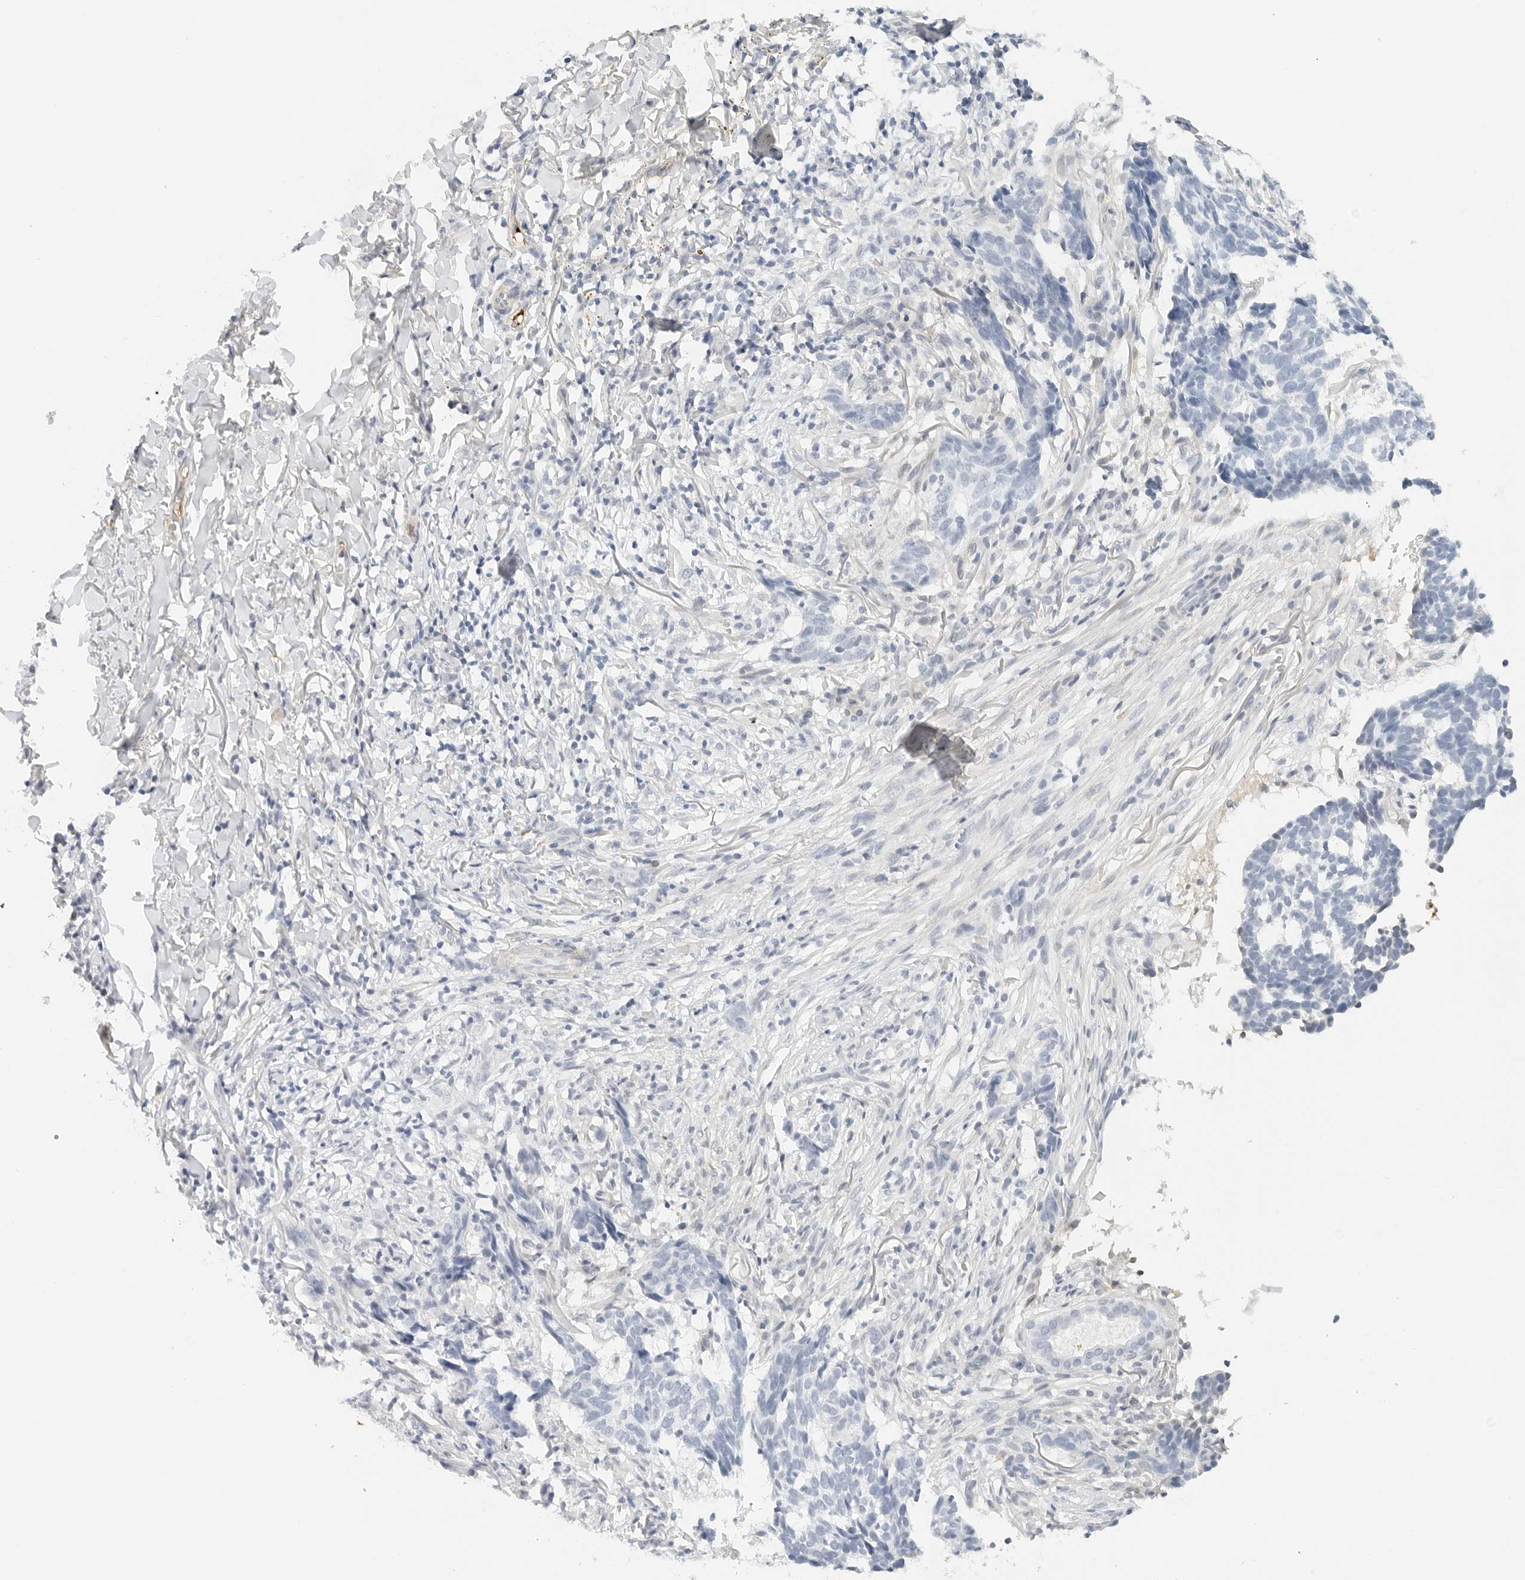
{"staining": {"intensity": "negative", "quantity": "none", "location": "none"}, "tissue": "skin cancer", "cell_type": "Tumor cells", "image_type": "cancer", "snomed": [{"axis": "morphology", "description": "Basal cell carcinoma"}, {"axis": "topography", "description": "Skin"}], "caption": "Basal cell carcinoma (skin) stained for a protein using immunohistochemistry exhibits no expression tumor cells.", "gene": "PKDCC", "patient": {"sex": "male", "age": 85}}